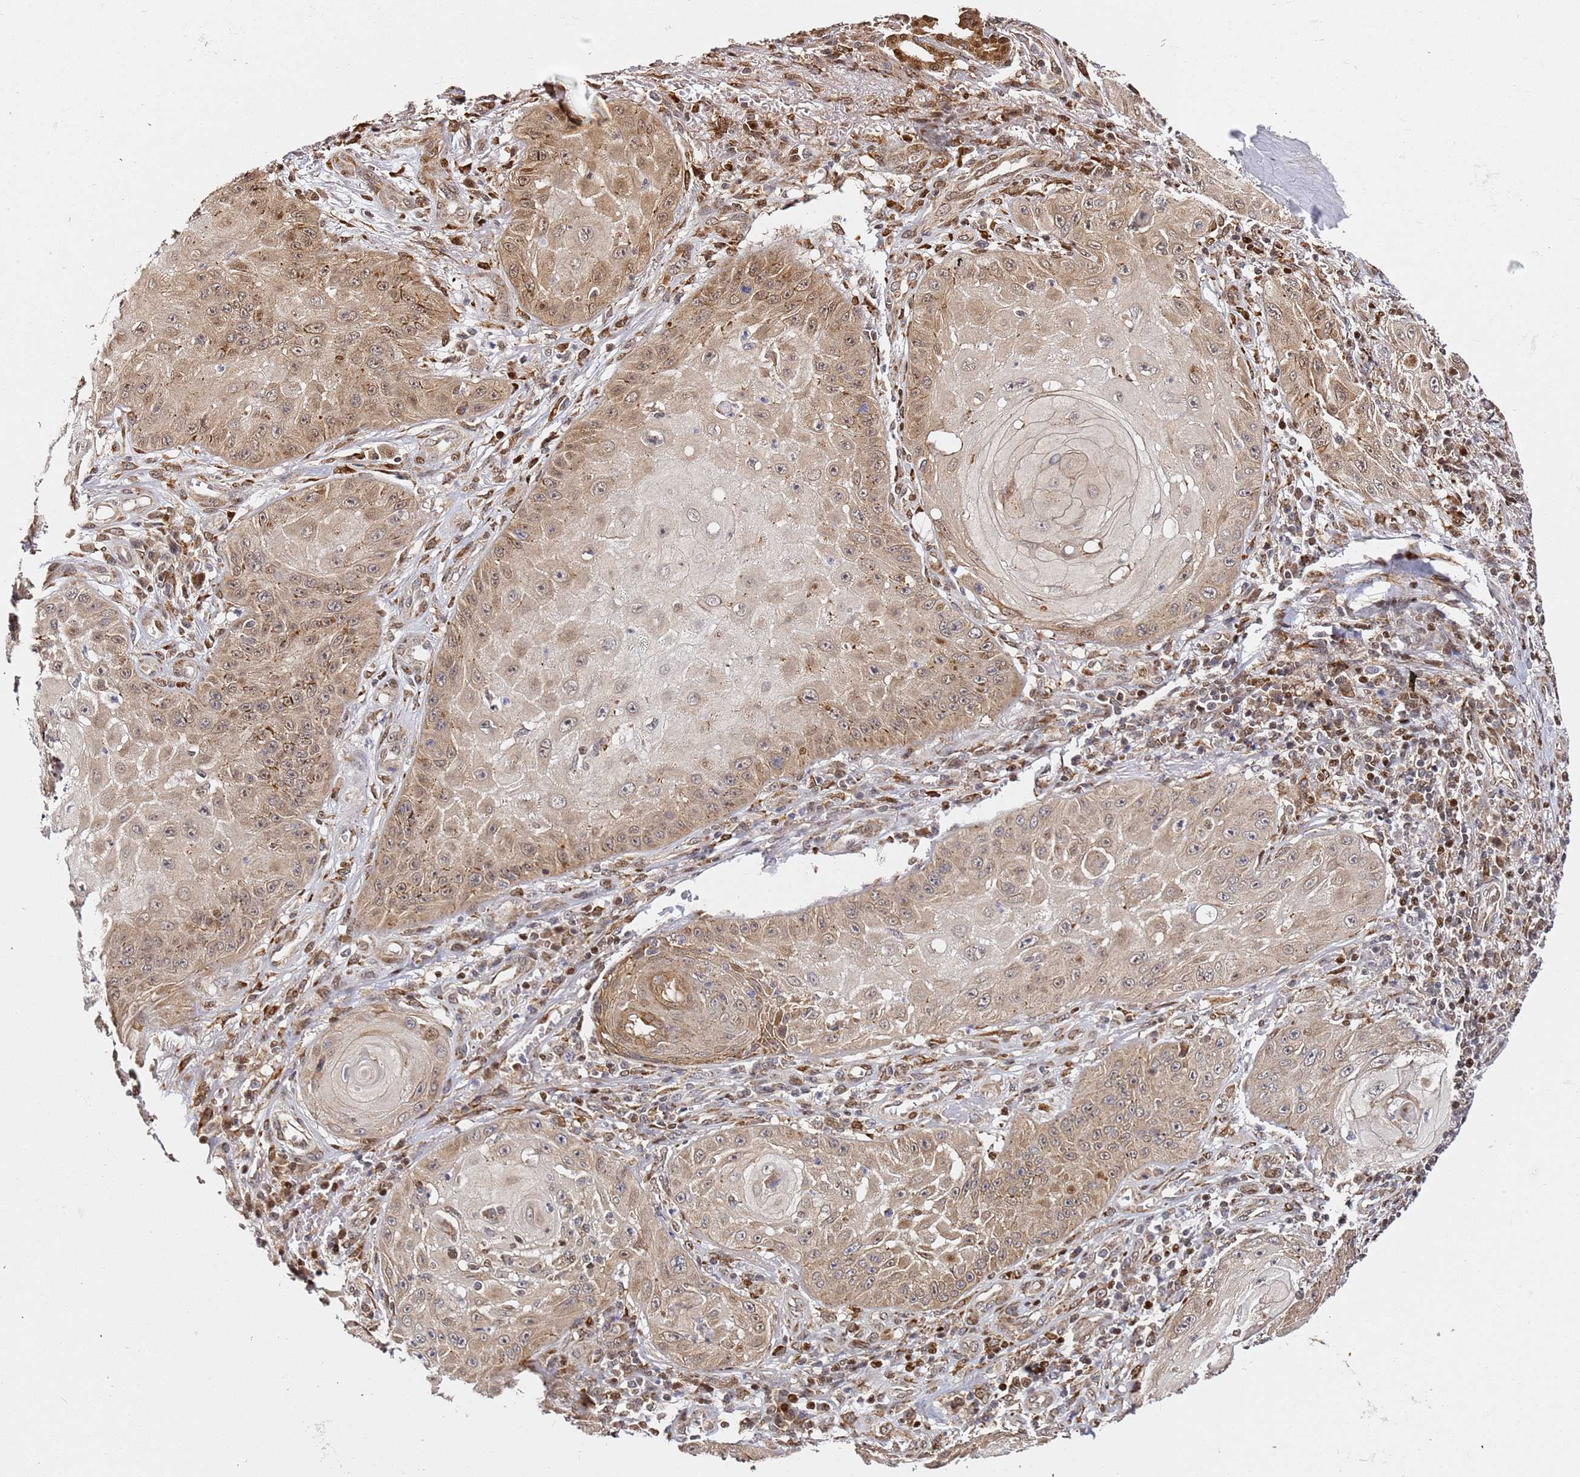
{"staining": {"intensity": "moderate", "quantity": ">75%", "location": "cytoplasmic/membranous,nuclear"}, "tissue": "skin cancer", "cell_type": "Tumor cells", "image_type": "cancer", "snomed": [{"axis": "morphology", "description": "Squamous cell carcinoma, NOS"}, {"axis": "topography", "description": "Skin"}], "caption": "Immunohistochemical staining of skin cancer displays moderate cytoplasmic/membranous and nuclear protein positivity in about >75% of tumor cells.", "gene": "SMOX", "patient": {"sex": "male", "age": 70}}